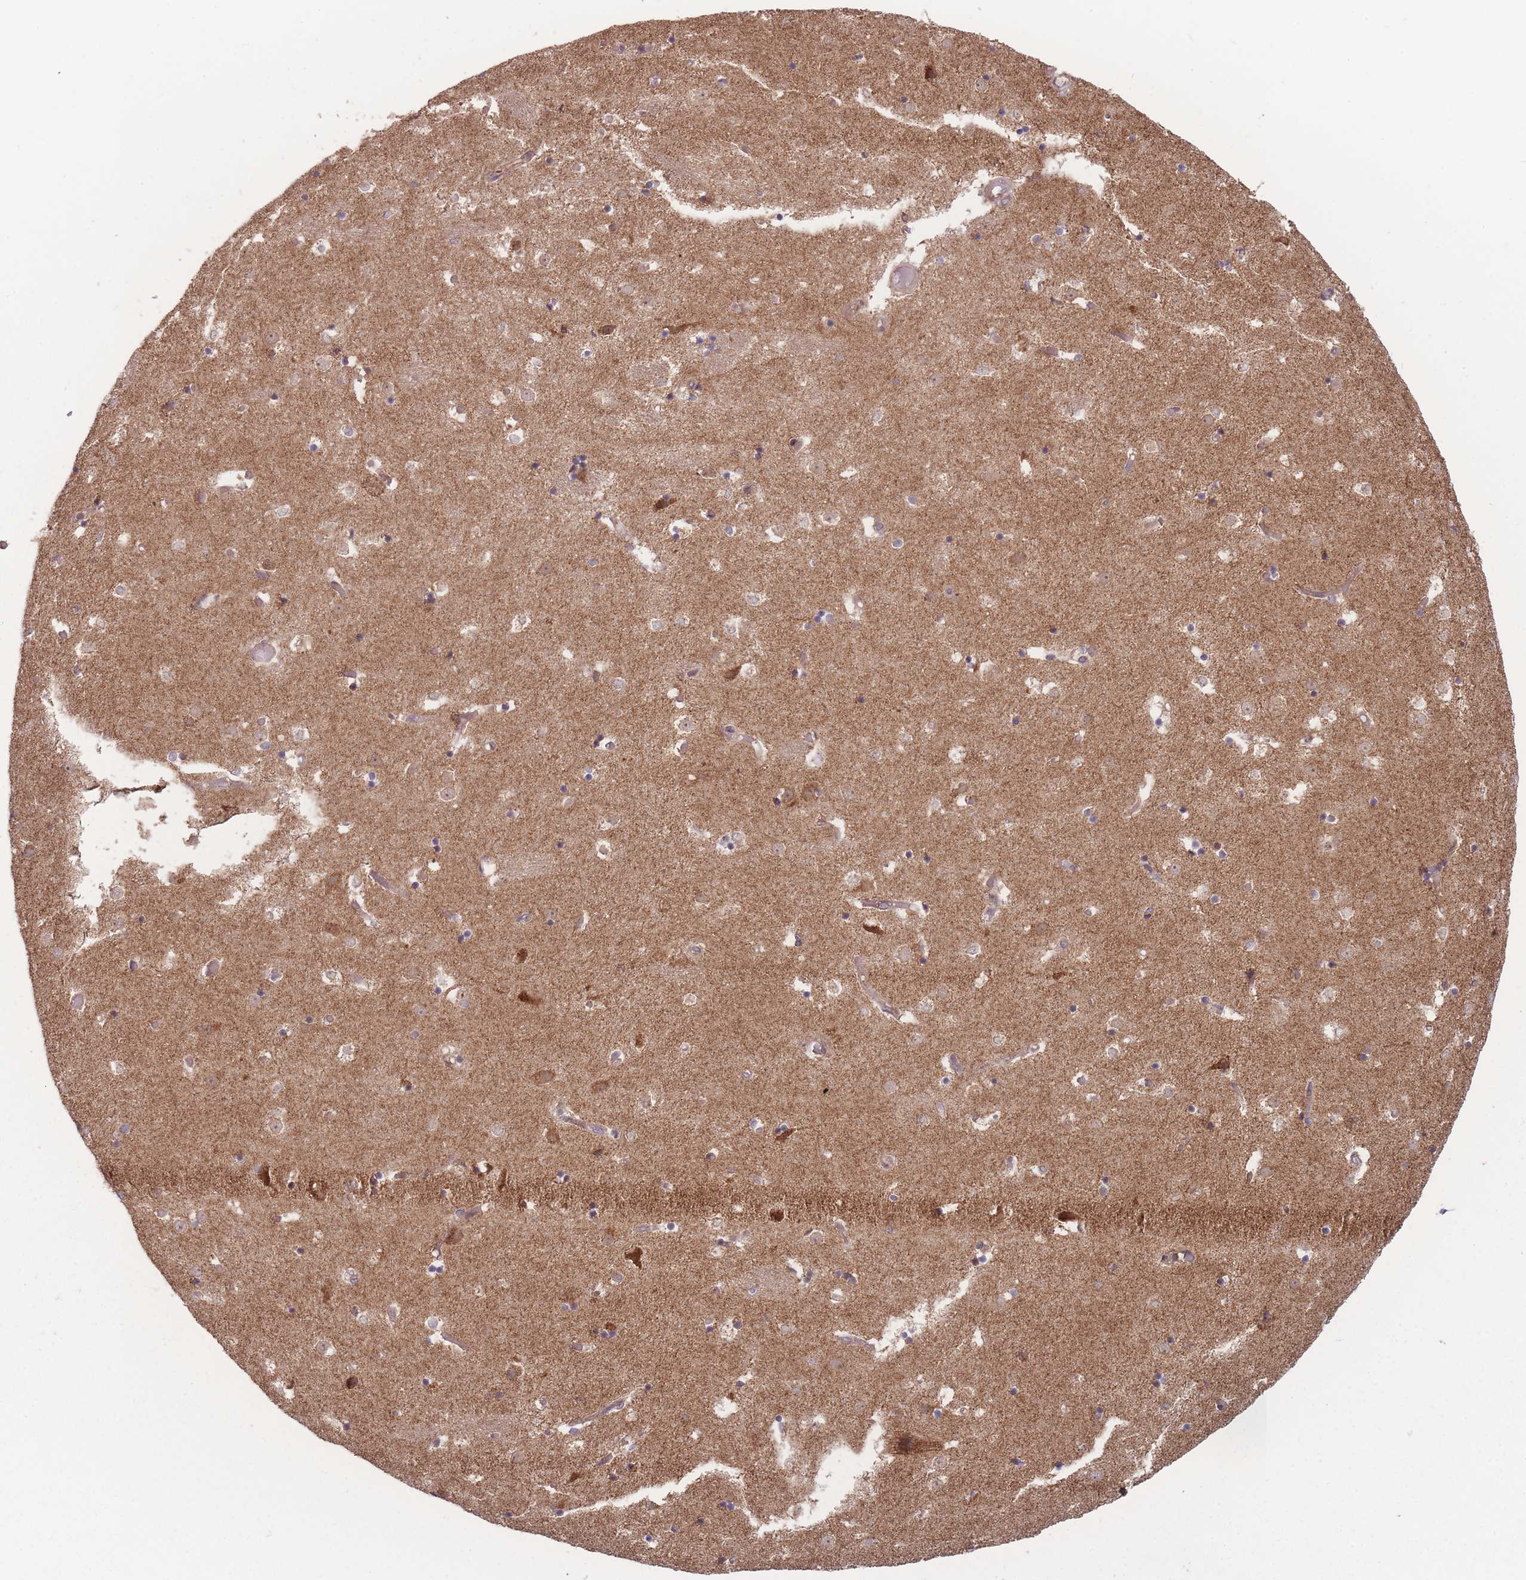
{"staining": {"intensity": "weak", "quantity": "<25%", "location": "cytoplasmic/membranous"}, "tissue": "caudate", "cell_type": "Glial cells", "image_type": "normal", "snomed": [{"axis": "morphology", "description": "Normal tissue, NOS"}, {"axis": "topography", "description": "Lateral ventricle wall"}], "caption": "The histopathology image exhibits no significant positivity in glial cells of caudate. Nuclei are stained in blue.", "gene": "ATP5MGL", "patient": {"sex": "female", "age": 52}}